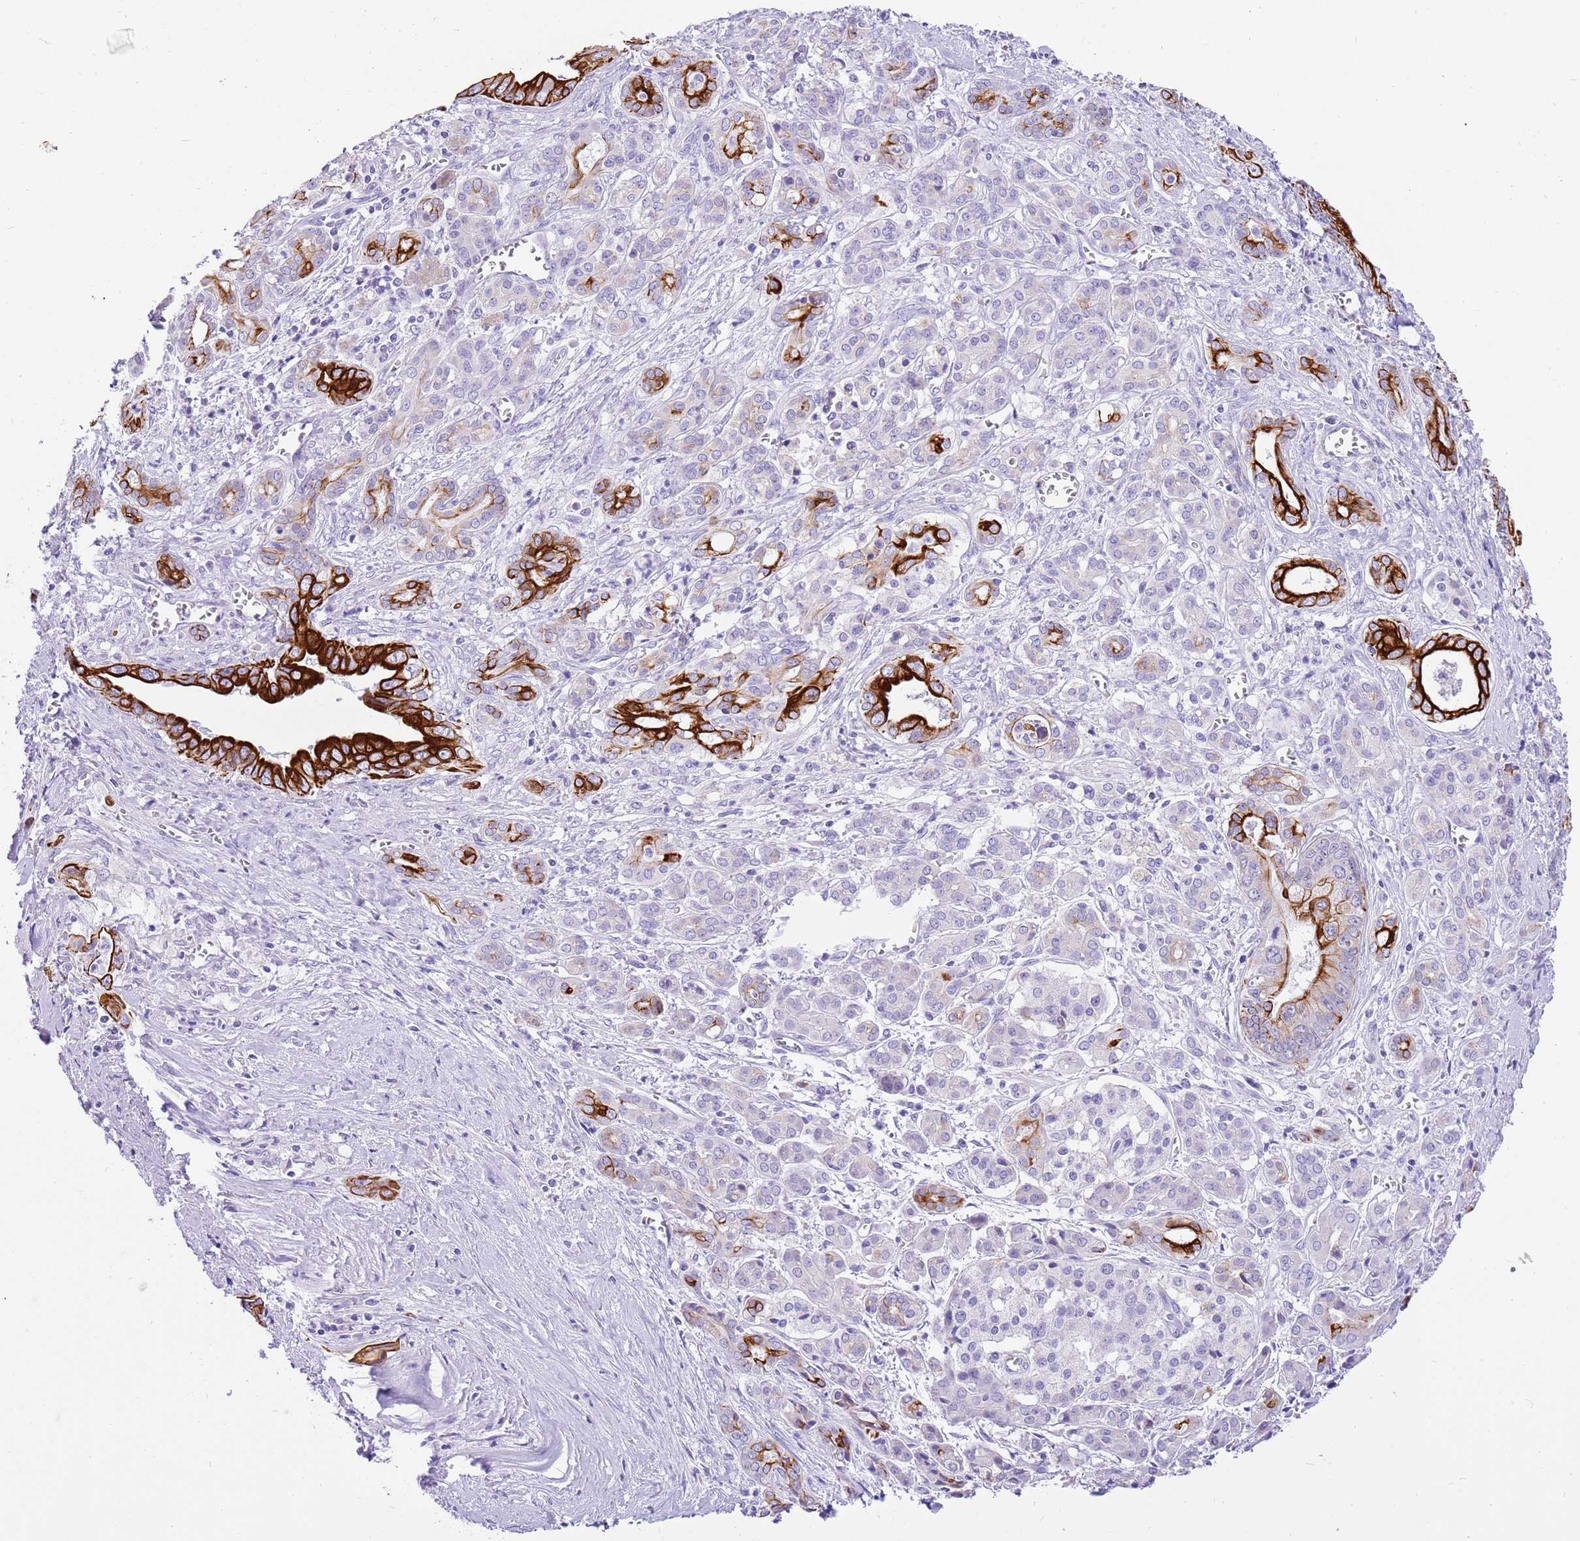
{"staining": {"intensity": "strong", "quantity": ">75%", "location": "cytoplasmic/membranous"}, "tissue": "pancreatic cancer", "cell_type": "Tumor cells", "image_type": "cancer", "snomed": [{"axis": "morphology", "description": "Adenocarcinoma, NOS"}, {"axis": "topography", "description": "Pancreas"}], "caption": "Pancreatic cancer (adenocarcinoma) stained with a brown dye shows strong cytoplasmic/membranous positive positivity in approximately >75% of tumor cells.", "gene": "R3HDM4", "patient": {"sex": "male", "age": 59}}